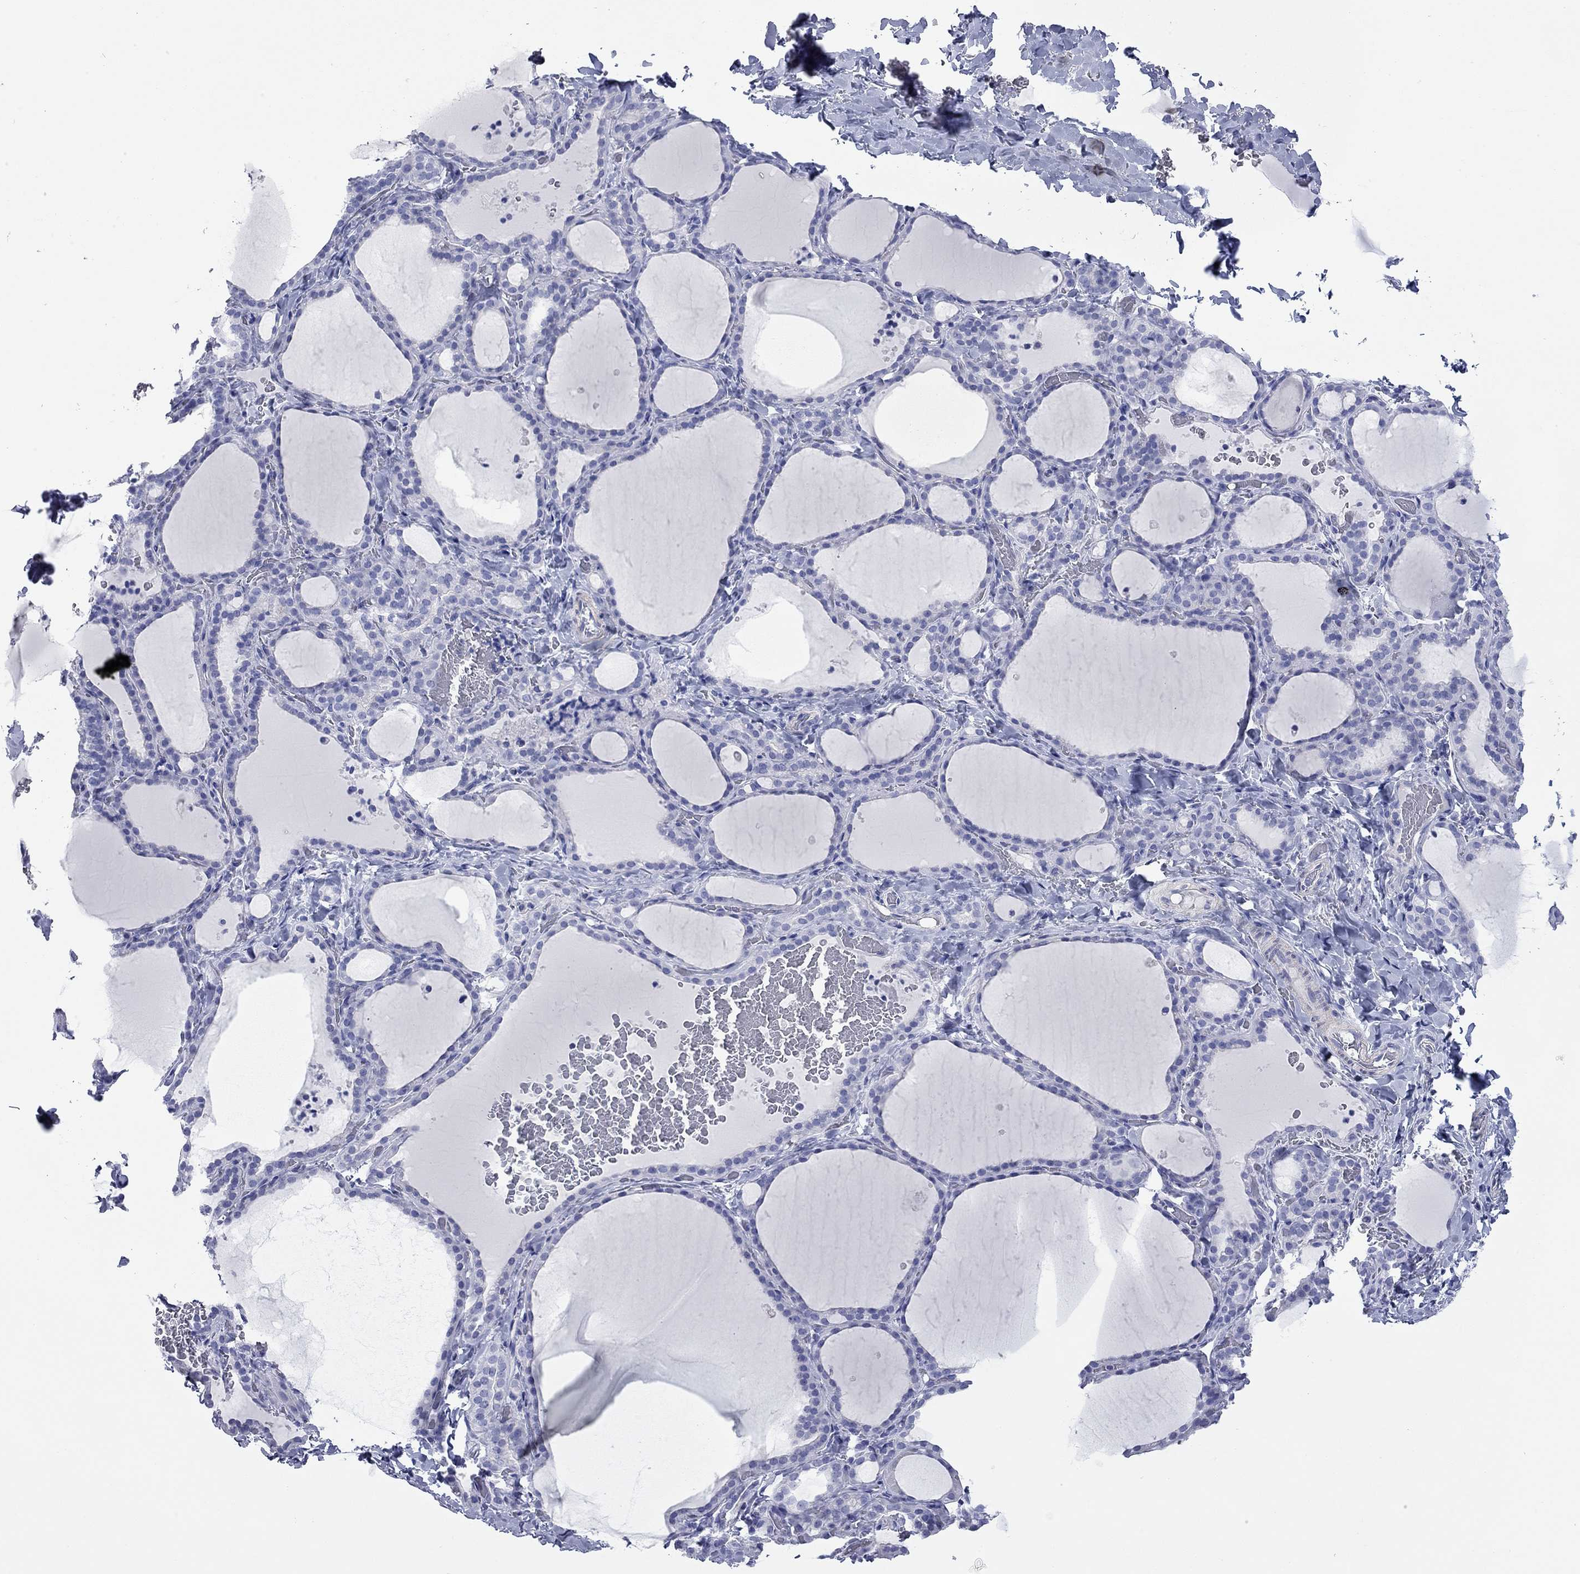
{"staining": {"intensity": "negative", "quantity": "none", "location": "none"}, "tissue": "thyroid gland", "cell_type": "Glandular cells", "image_type": "normal", "snomed": [{"axis": "morphology", "description": "Normal tissue, NOS"}, {"axis": "topography", "description": "Thyroid gland"}], "caption": "Micrograph shows no significant protein expression in glandular cells of benign thyroid gland. (DAB immunohistochemistry (IHC) with hematoxylin counter stain).", "gene": "ACTL7B", "patient": {"sex": "female", "age": 22}}